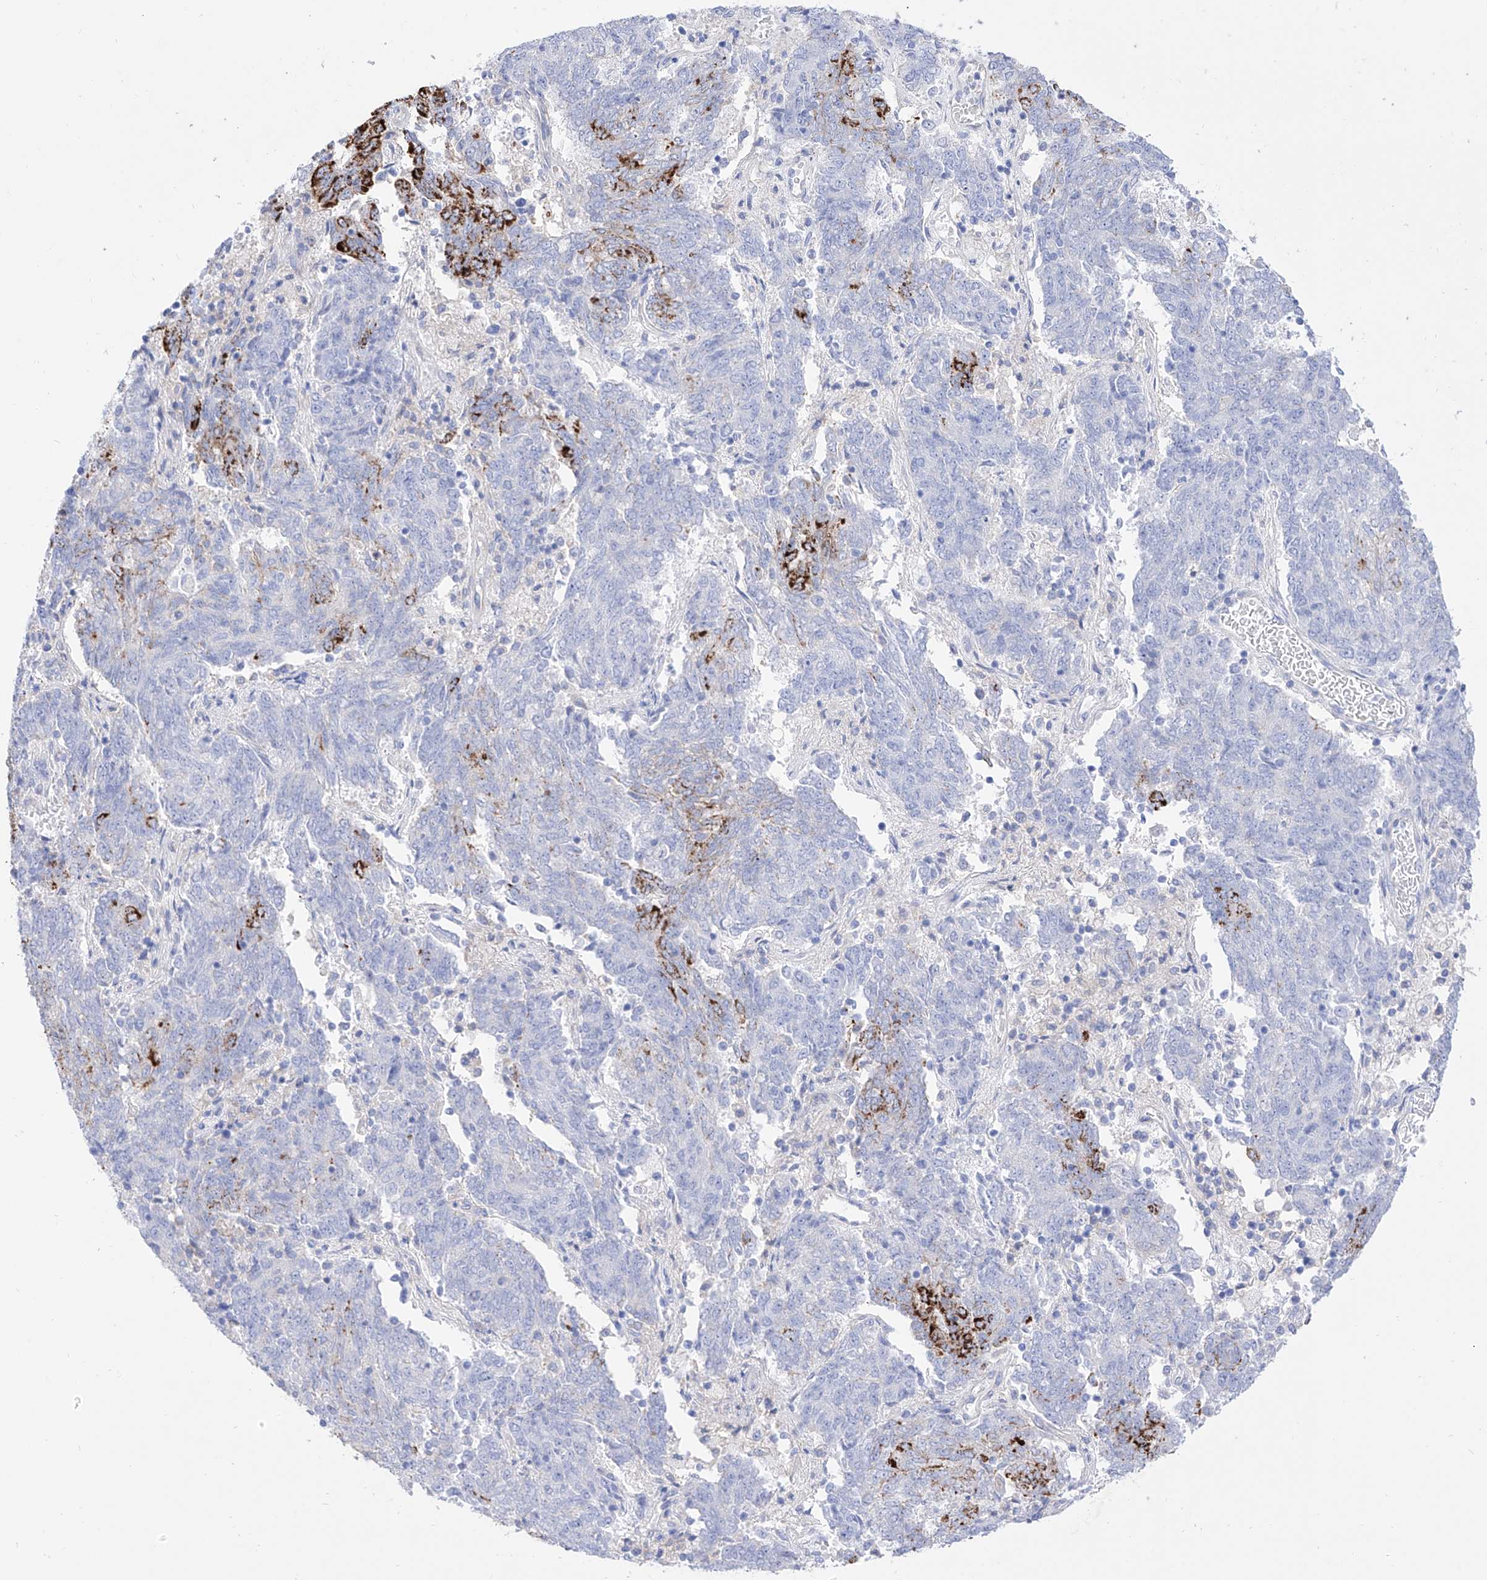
{"staining": {"intensity": "strong", "quantity": "<25%", "location": "cytoplasmic/membranous"}, "tissue": "endometrial cancer", "cell_type": "Tumor cells", "image_type": "cancer", "snomed": [{"axis": "morphology", "description": "Adenocarcinoma, NOS"}, {"axis": "topography", "description": "Endometrium"}], "caption": "The image shows staining of endometrial cancer (adenocarcinoma), revealing strong cytoplasmic/membranous protein staining (brown color) within tumor cells. (brown staining indicates protein expression, while blue staining denotes nuclei).", "gene": "ZNF653", "patient": {"sex": "female", "age": 80}}